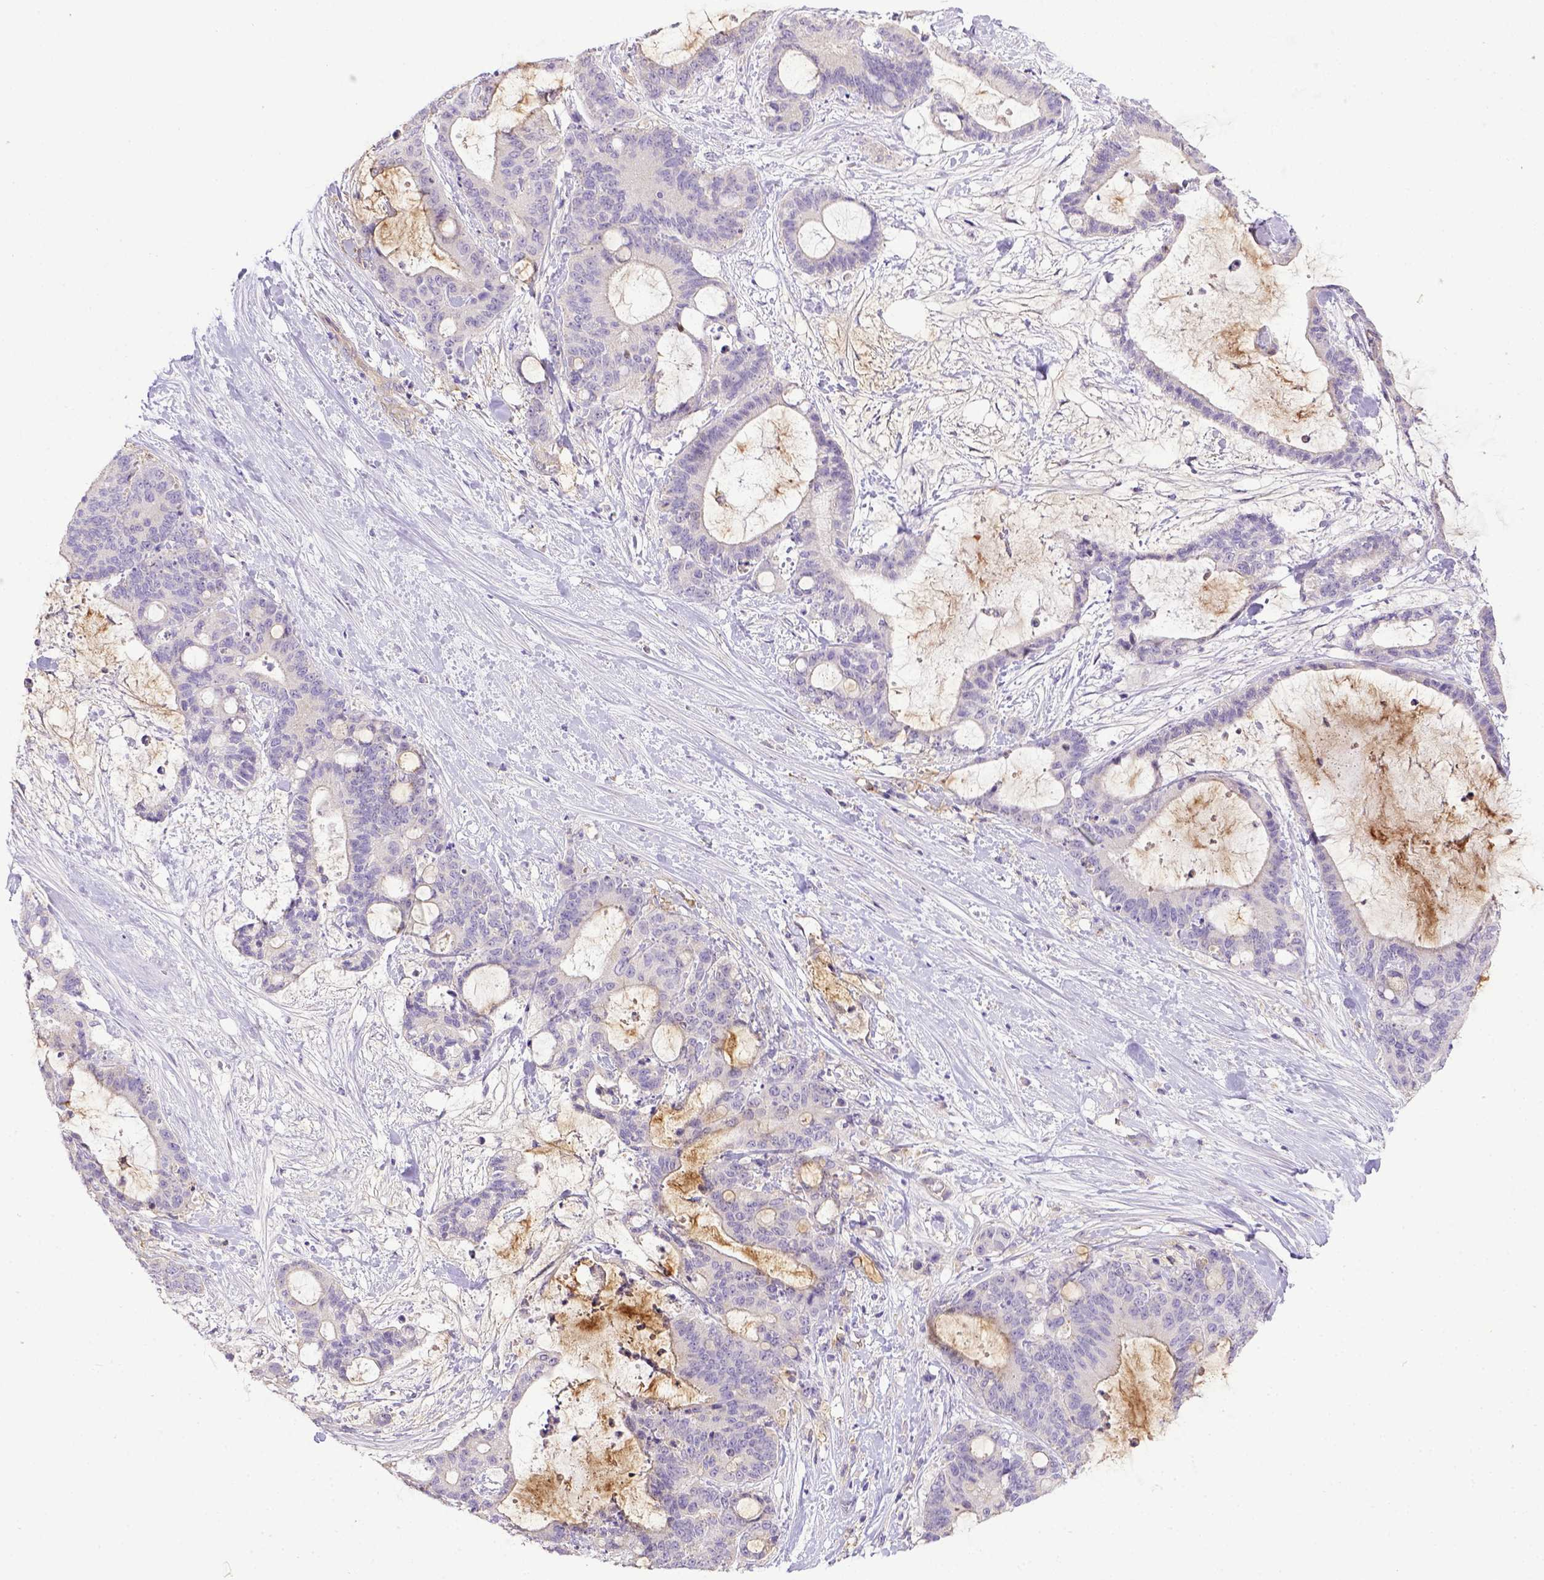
{"staining": {"intensity": "negative", "quantity": "none", "location": "none"}, "tissue": "liver cancer", "cell_type": "Tumor cells", "image_type": "cancer", "snomed": [{"axis": "morphology", "description": "Cholangiocarcinoma"}, {"axis": "topography", "description": "Liver"}], "caption": "An image of human liver cancer is negative for staining in tumor cells. The staining was performed using DAB to visualize the protein expression in brown, while the nuclei were stained in blue with hematoxylin (Magnification: 20x).", "gene": "CD40", "patient": {"sex": "female", "age": 73}}